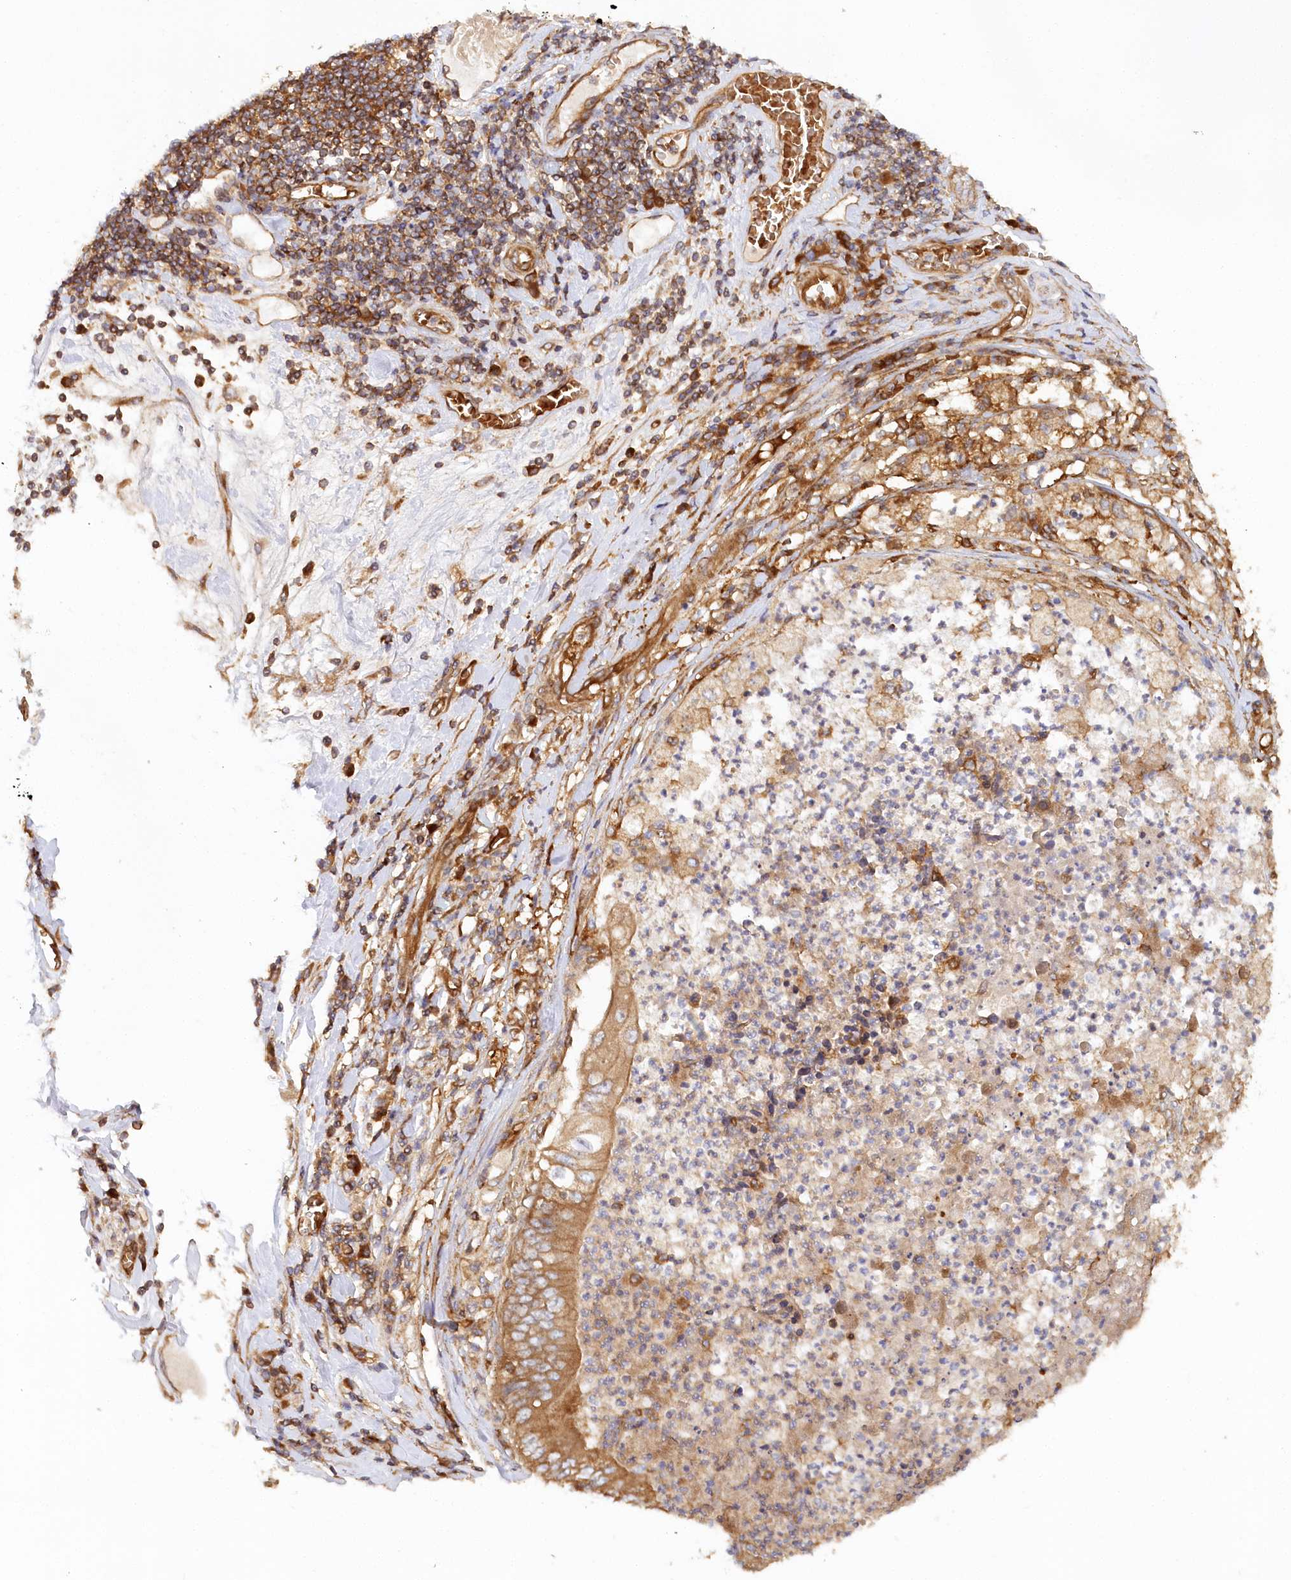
{"staining": {"intensity": "moderate", "quantity": ">75%", "location": "cytoplasmic/membranous"}, "tissue": "stomach cancer", "cell_type": "Tumor cells", "image_type": "cancer", "snomed": [{"axis": "morphology", "description": "Adenocarcinoma, NOS"}, {"axis": "topography", "description": "Stomach"}], "caption": "Immunohistochemistry photomicrograph of human adenocarcinoma (stomach) stained for a protein (brown), which exhibits medium levels of moderate cytoplasmic/membranous expression in approximately >75% of tumor cells.", "gene": "PAIP2", "patient": {"sex": "female", "age": 73}}